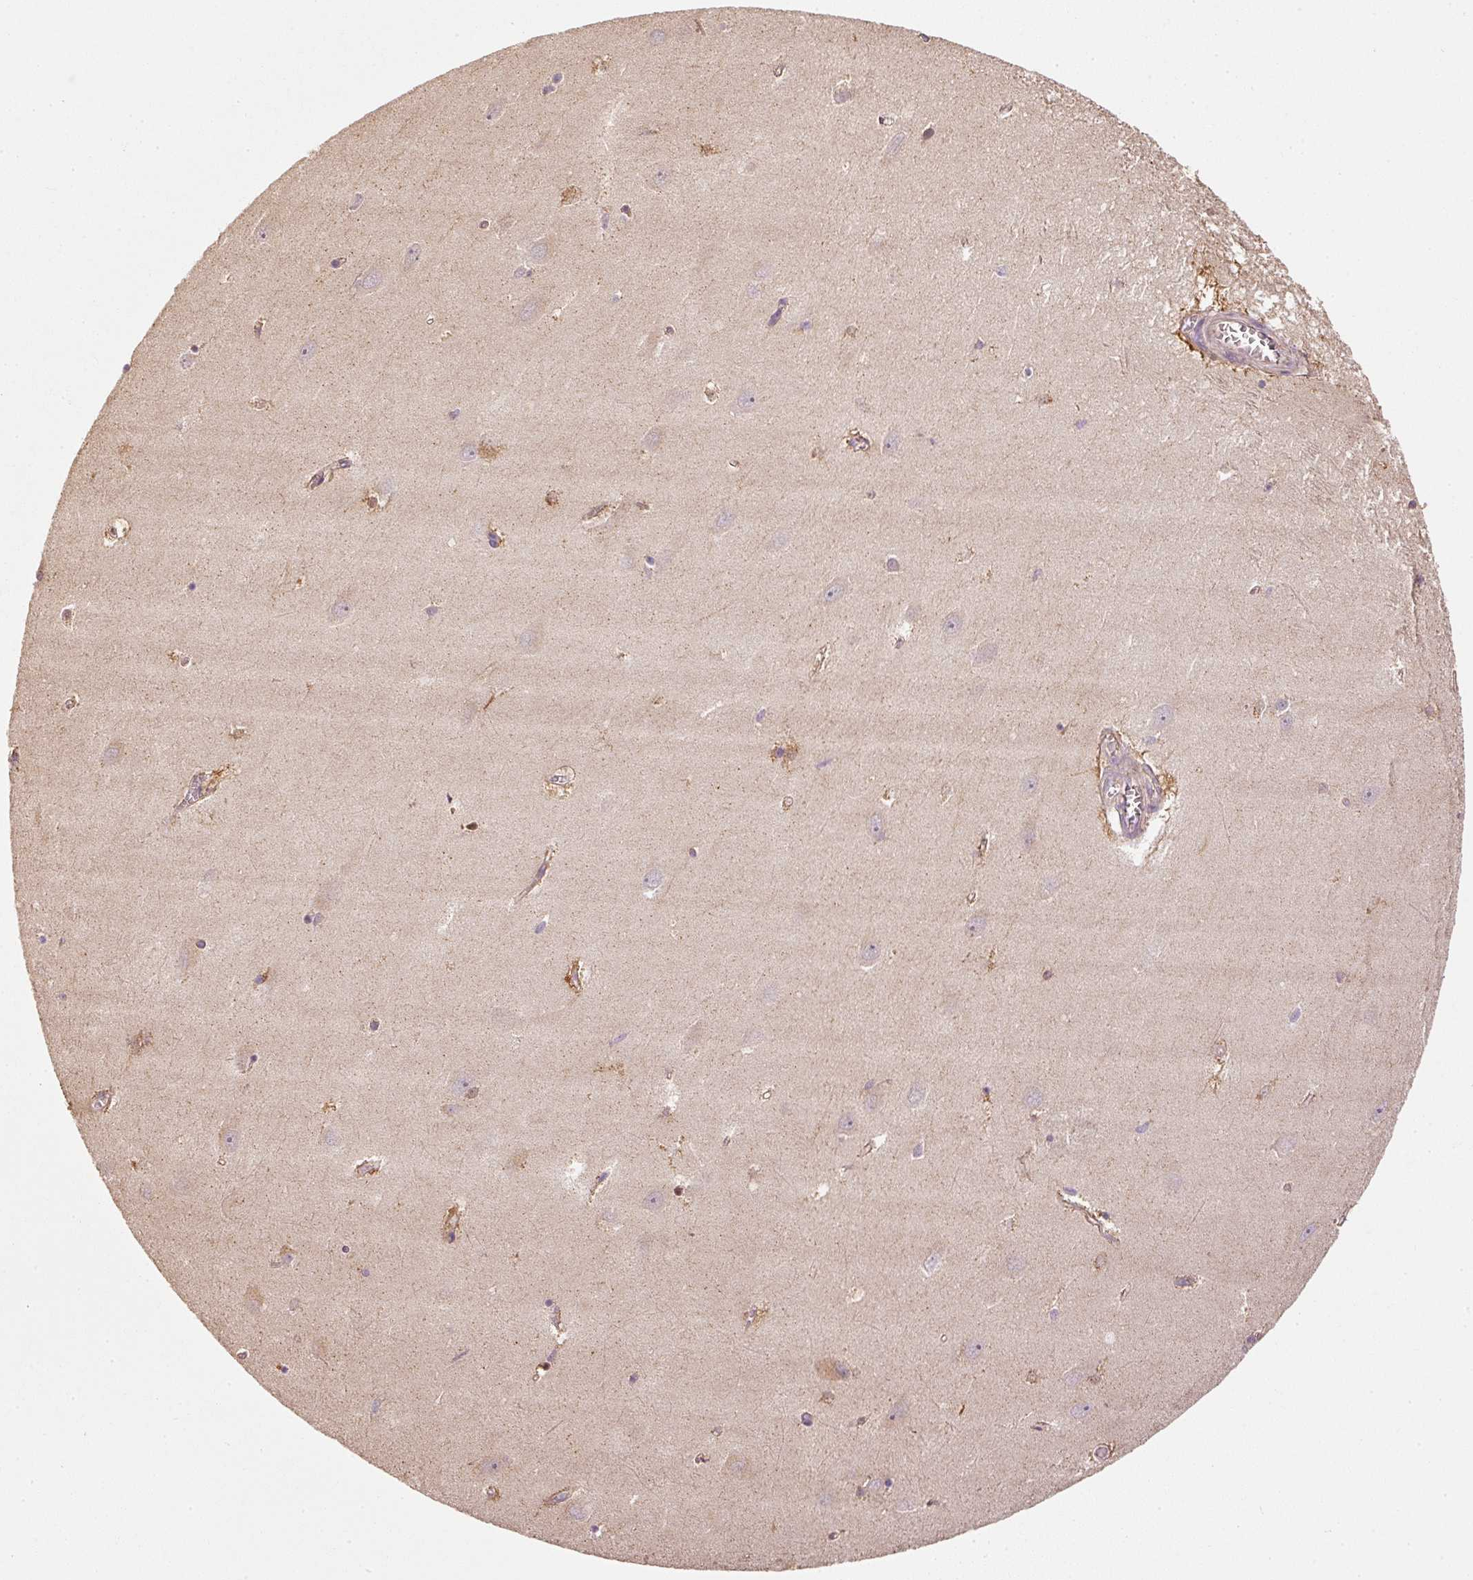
{"staining": {"intensity": "negative", "quantity": "none", "location": "none"}, "tissue": "hippocampus", "cell_type": "Glial cells", "image_type": "normal", "snomed": [{"axis": "morphology", "description": "Normal tissue, NOS"}, {"axis": "topography", "description": "Hippocampus"}], "caption": "Immunohistochemical staining of normal hippocampus reveals no significant positivity in glial cells. (DAB (3,3'-diaminobenzidine) IHC, high magnification).", "gene": "MTHFD1L", "patient": {"sex": "female", "age": 64}}